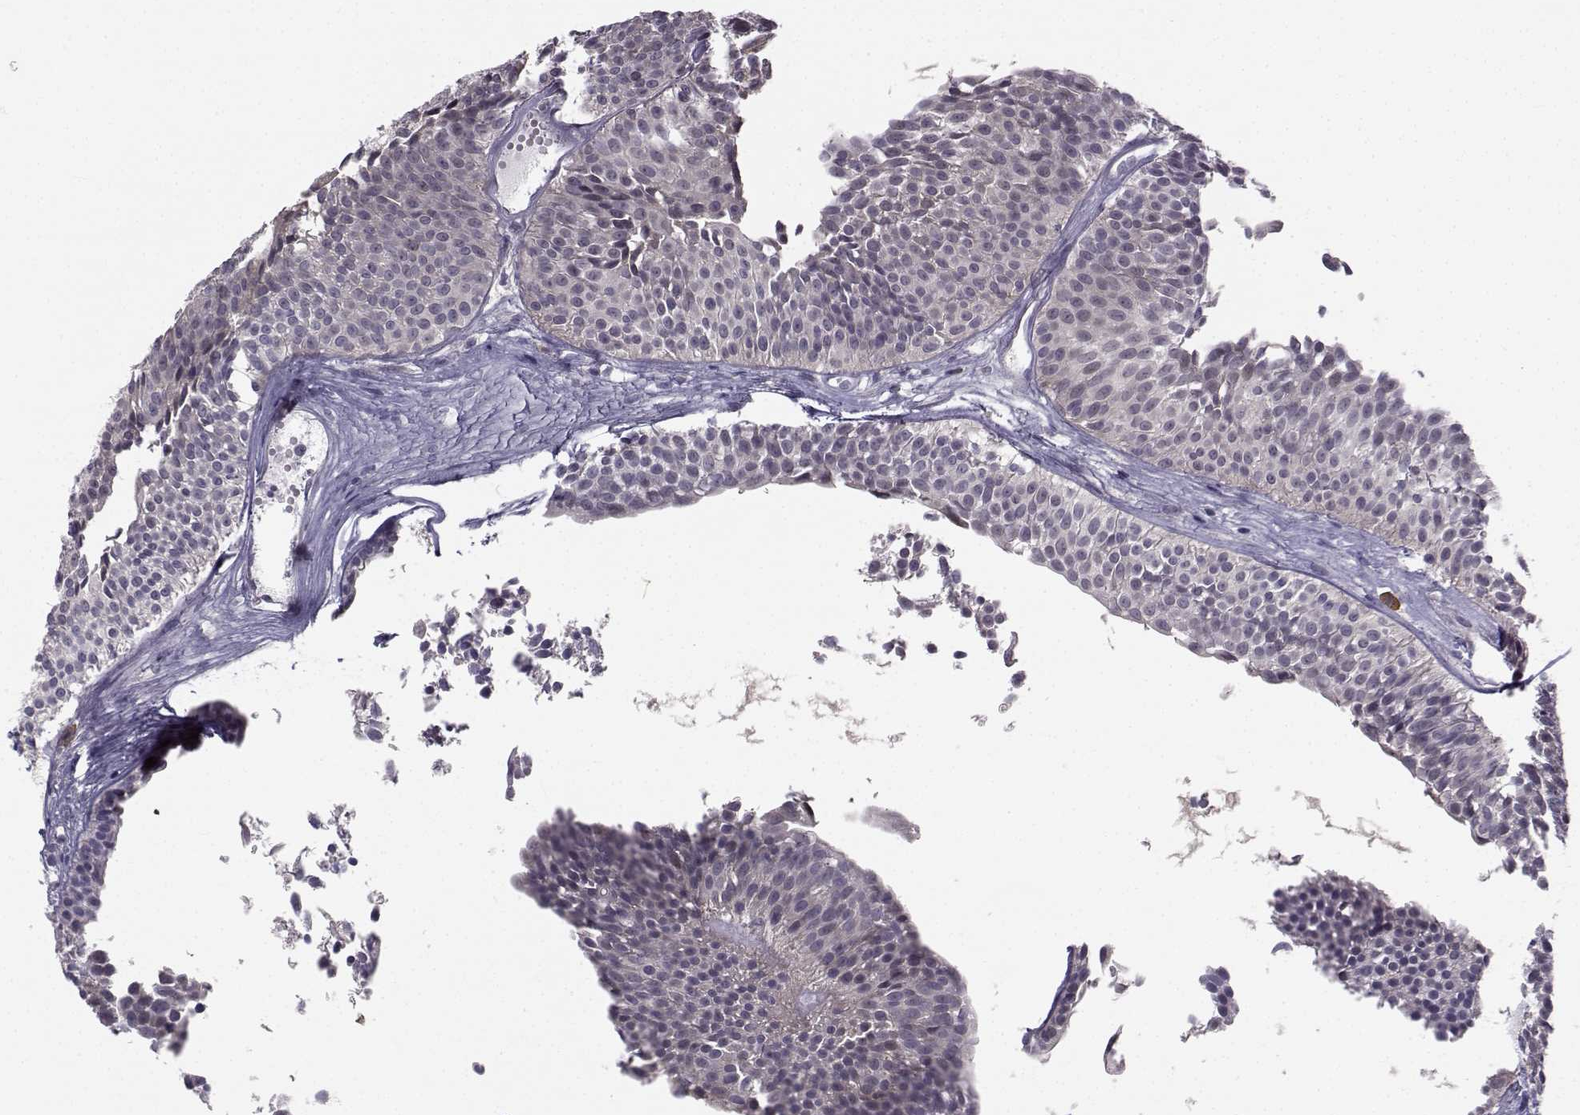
{"staining": {"intensity": "weak", "quantity": "25%-75%", "location": "cytoplasmic/membranous"}, "tissue": "urothelial cancer", "cell_type": "Tumor cells", "image_type": "cancer", "snomed": [{"axis": "morphology", "description": "Urothelial carcinoma, Low grade"}, {"axis": "topography", "description": "Urinary bladder"}], "caption": "High-magnification brightfield microscopy of urothelial cancer stained with DAB (3,3'-diaminobenzidine) (brown) and counterstained with hematoxylin (blue). tumor cells exhibit weak cytoplasmic/membranous positivity is seen in approximately25%-75% of cells. The protein is stained brown, and the nuclei are stained in blue (DAB (3,3'-diaminobenzidine) IHC with brightfield microscopy, high magnification).", "gene": "LRP8", "patient": {"sex": "male", "age": 63}}